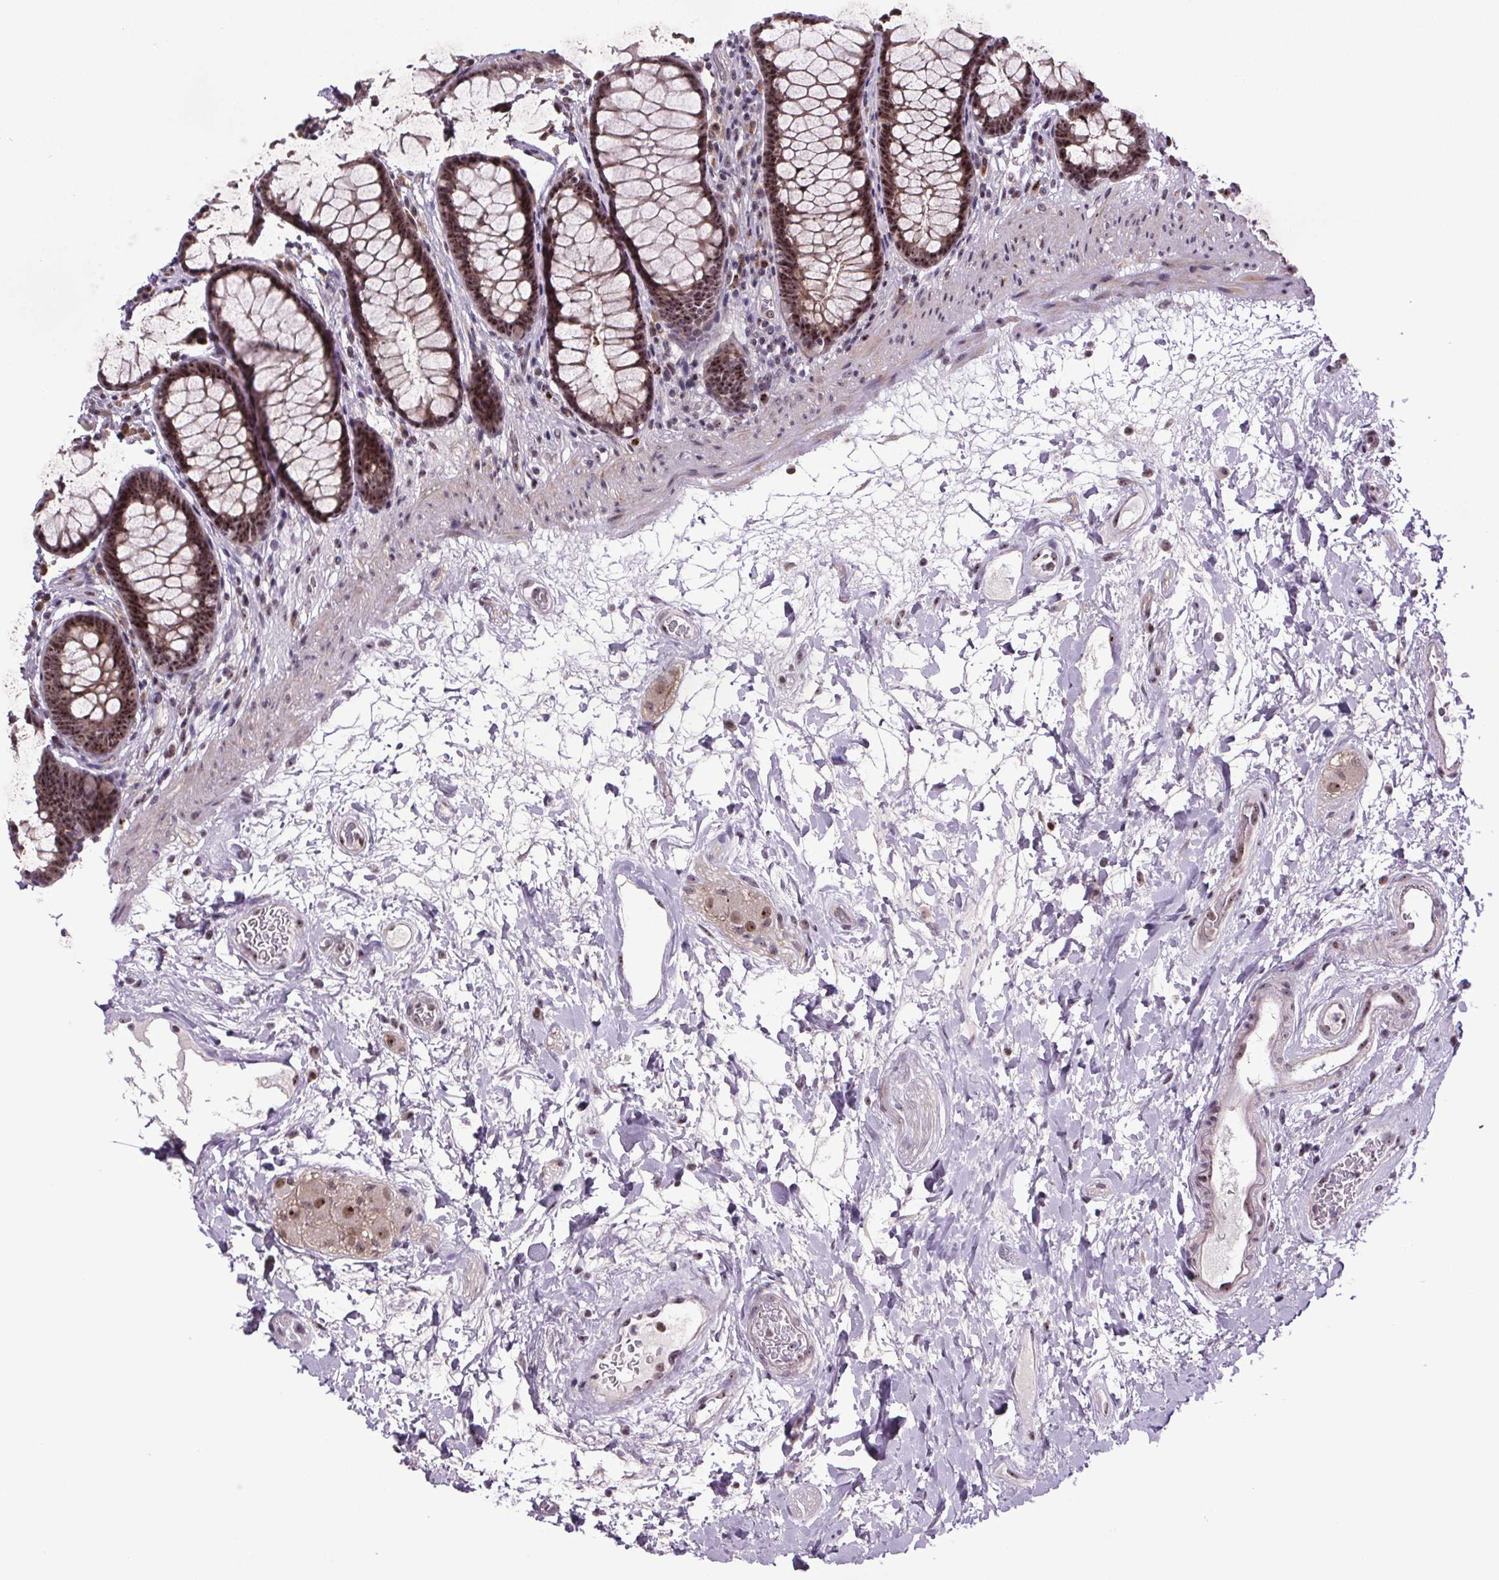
{"staining": {"intensity": "moderate", "quantity": ">75%", "location": "cytoplasmic/membranous,nuclear"}, "tissue": "rectum", "cell_type": "Glandular cells", "image_type": "normal", "snomed": [{"axis": "morphology", "description": "Normal tissue, NOS"}, {"axis": "topography", "description": "Rectum"}], "caption": "Immunohistochemical staining of unremarkable rectum demonstrates moderate cytoplasmic/membranous,nuclear protein staining in about >75% of glandular cells.", "gene": "ATMIN", "patient": {"sex": "male", "age": 72}}